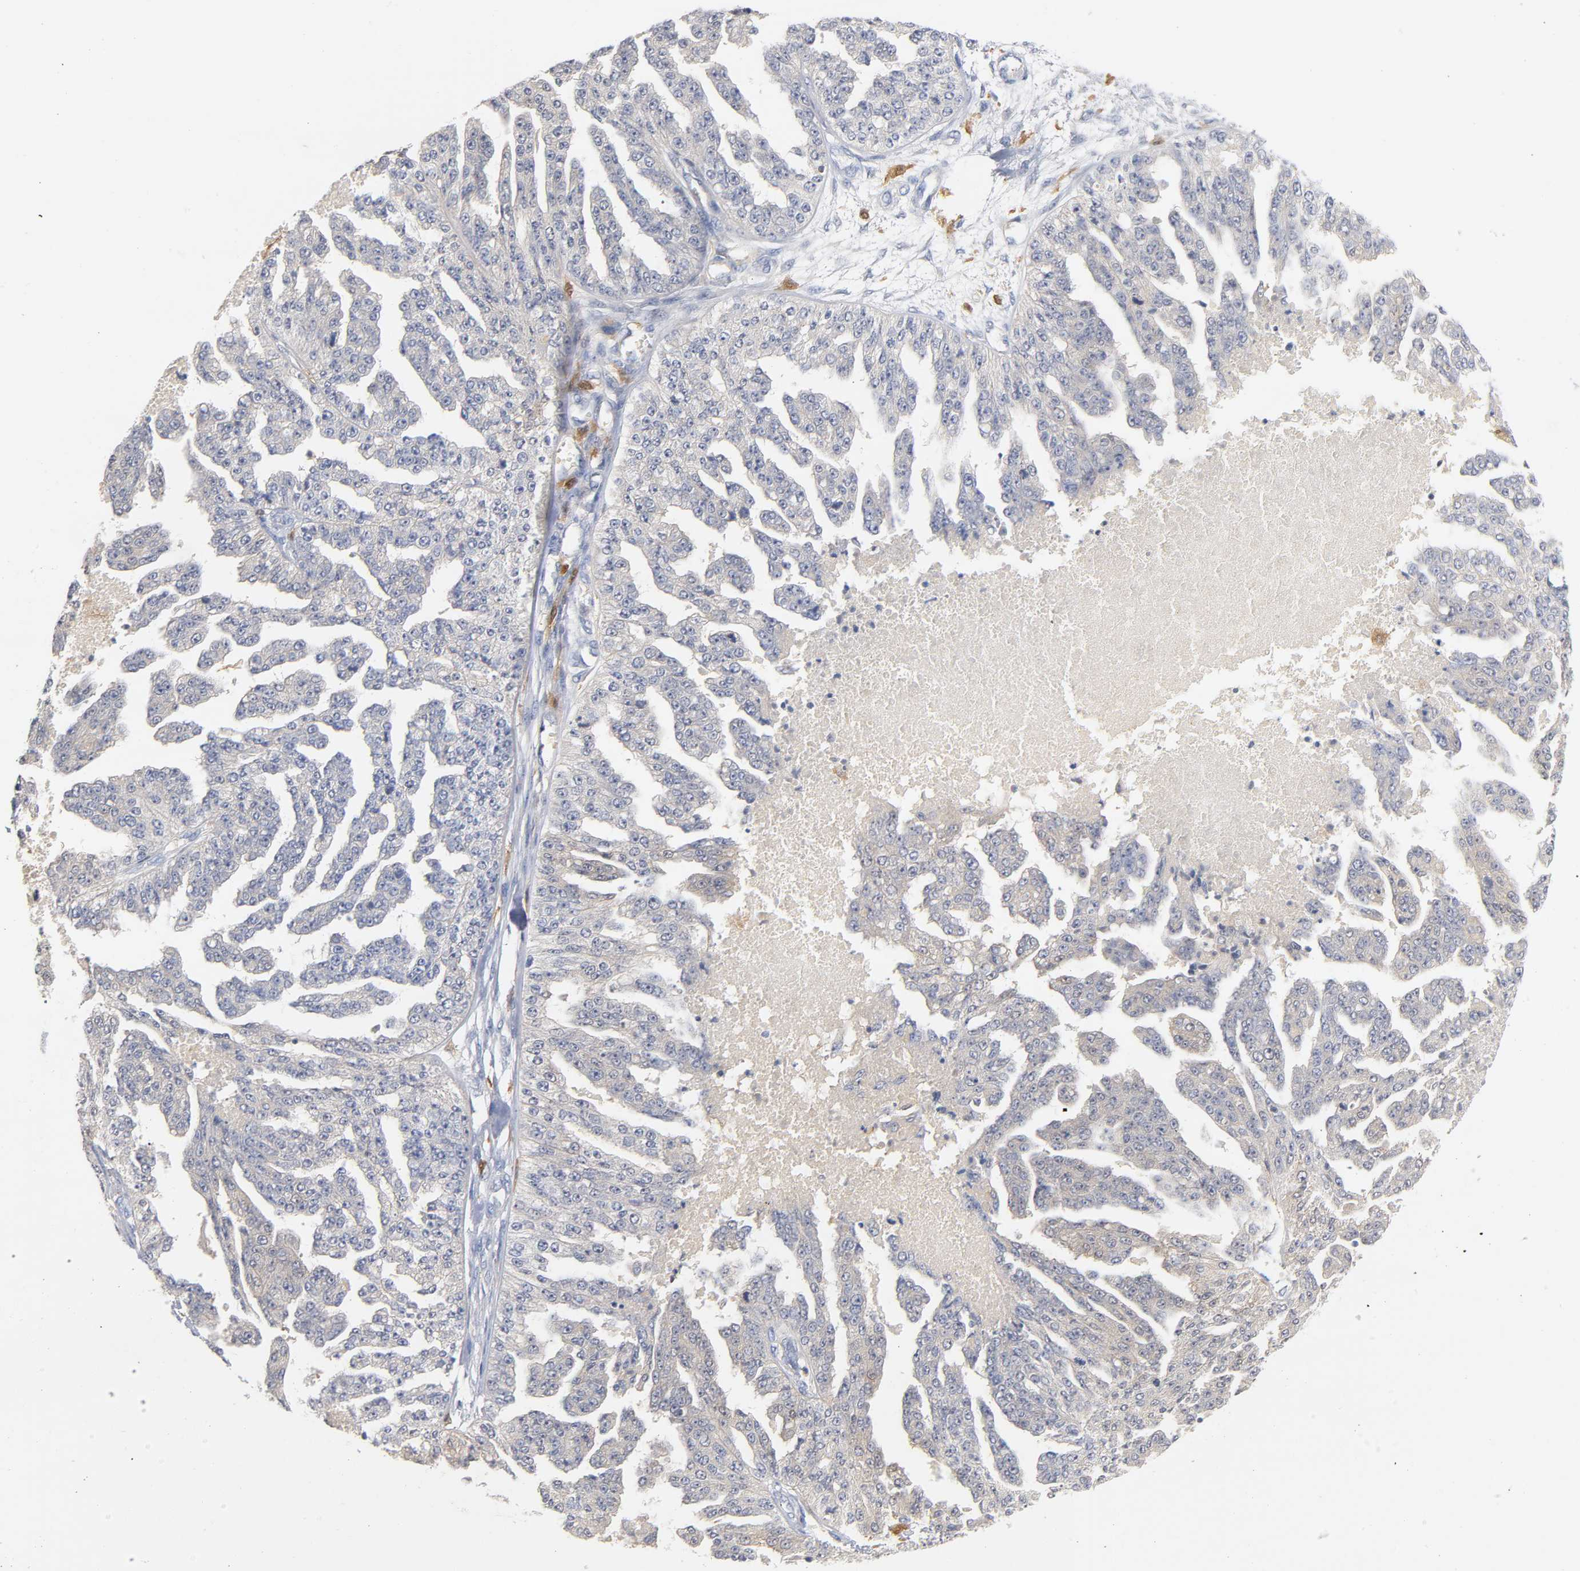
{"staining": {"intensity": "weak", "quantity": "<25%", "location": "cytoplasmic/membranous"}, "tissue": "ovarian cancer", "cell_type": "Tumor cells", "image_type": "cancer", "snomed": [{"axis": "morphology", "description": "Cystadenocarcinoma, serous, NOS"}, {"axis": "topography", "description": "Ovary"}], "caption": "Tumor cells are negative for protein expression in human ovarian cancer (serous cystadenocarcinoma).", "gene": "IL18", "patient": {"sex": "female", "age": 58}}